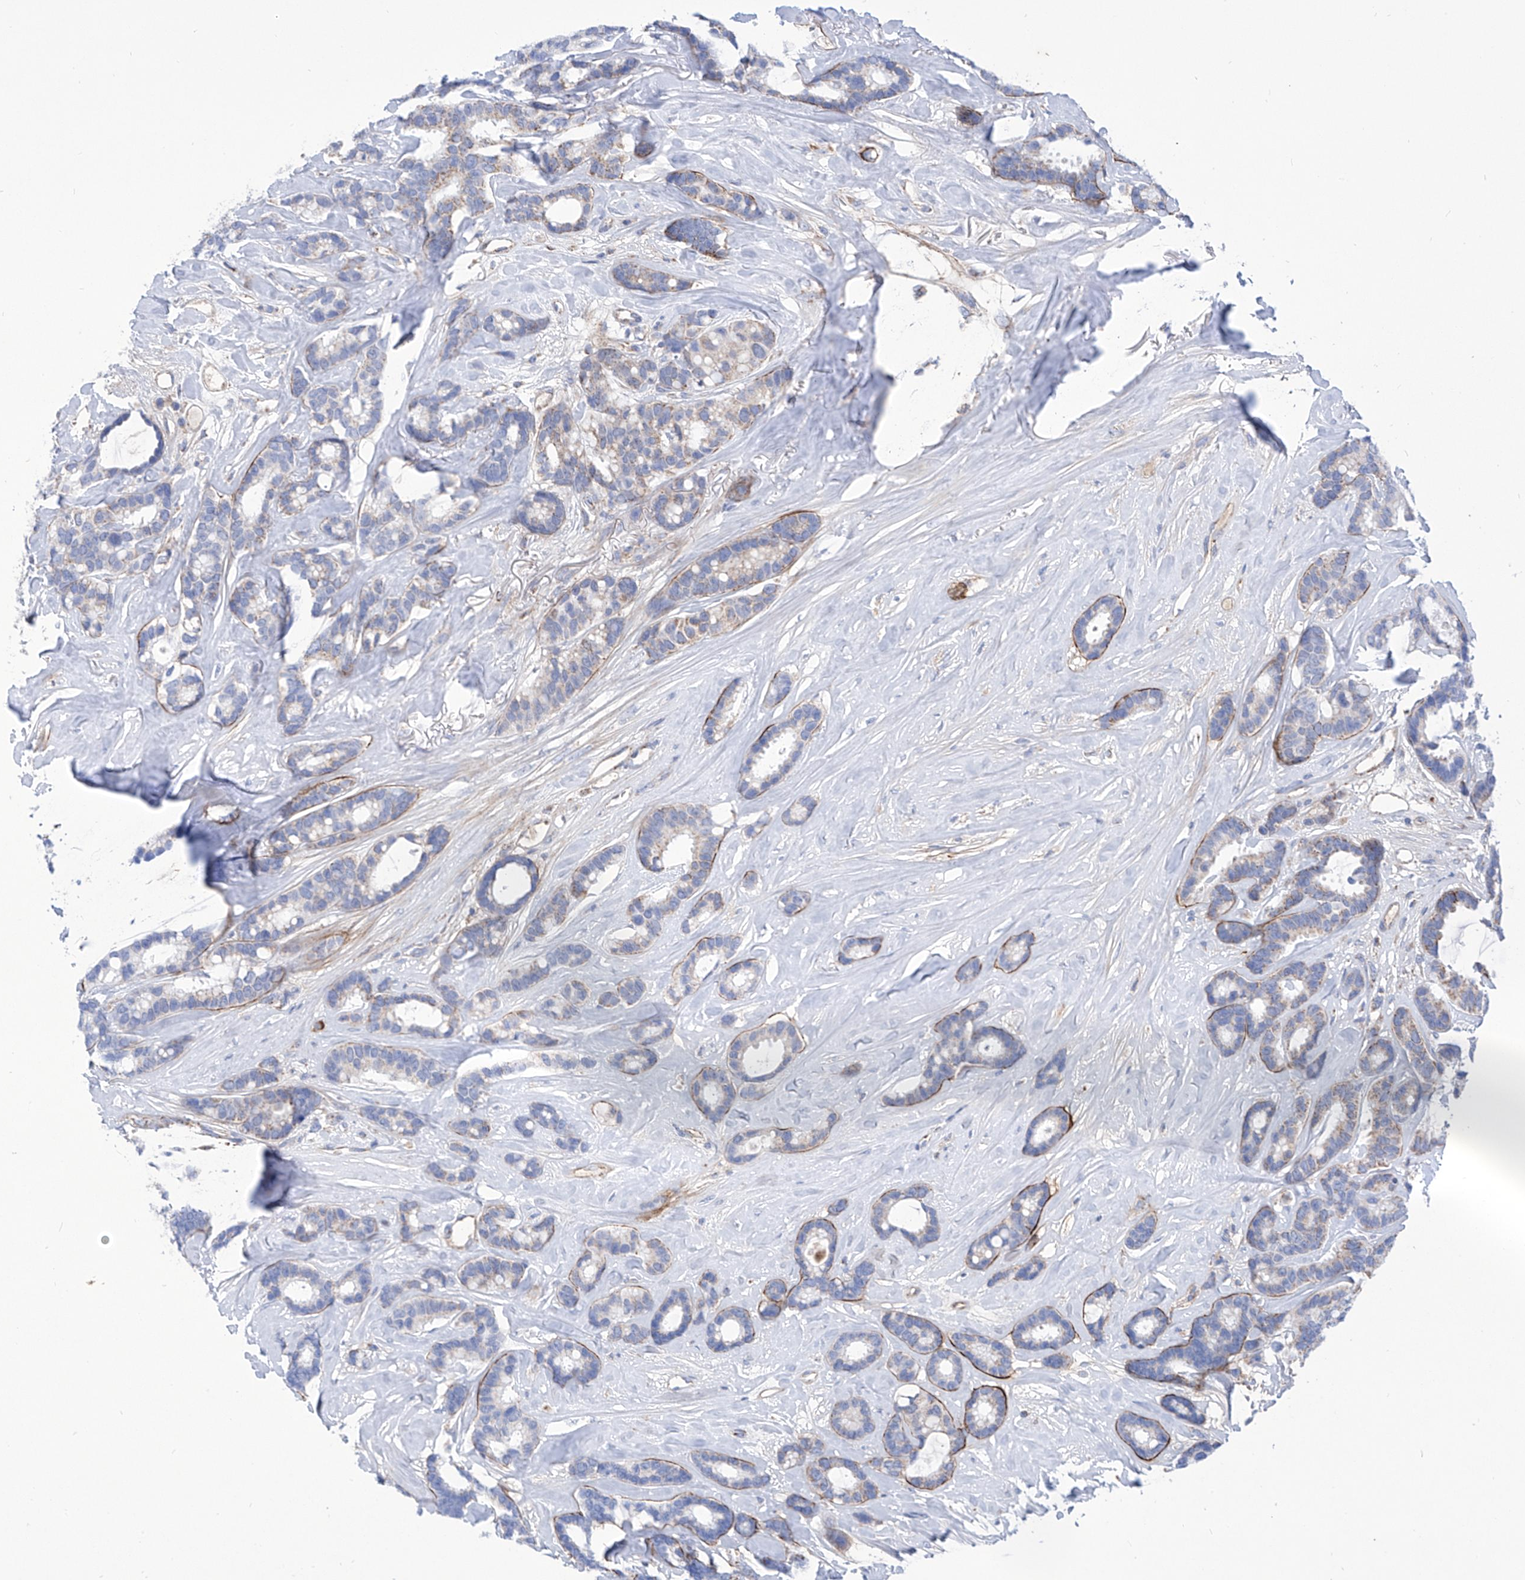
{"staining": {"intensity": "weak", "quantity": "<25%", "location": "cytoplasmic/membranous"}, "tissue": "breast cancer", "cell_type": "Tumor cells", "image_type": "cancer", "snomed": [{"axis": "morphology", "description": "Duct carcinoma"}, {"axis": "topography", "description": "Breast"}], "caption": "IHC micrograph of neoplastic tissue: human breast intraductal carcinoma stained with DAB (3,3'-diaminobenzidine) shows no significant protein expression in tumor cells.", "gene": "SRBD1", "patient": {"sex": "female", "age": 87}}